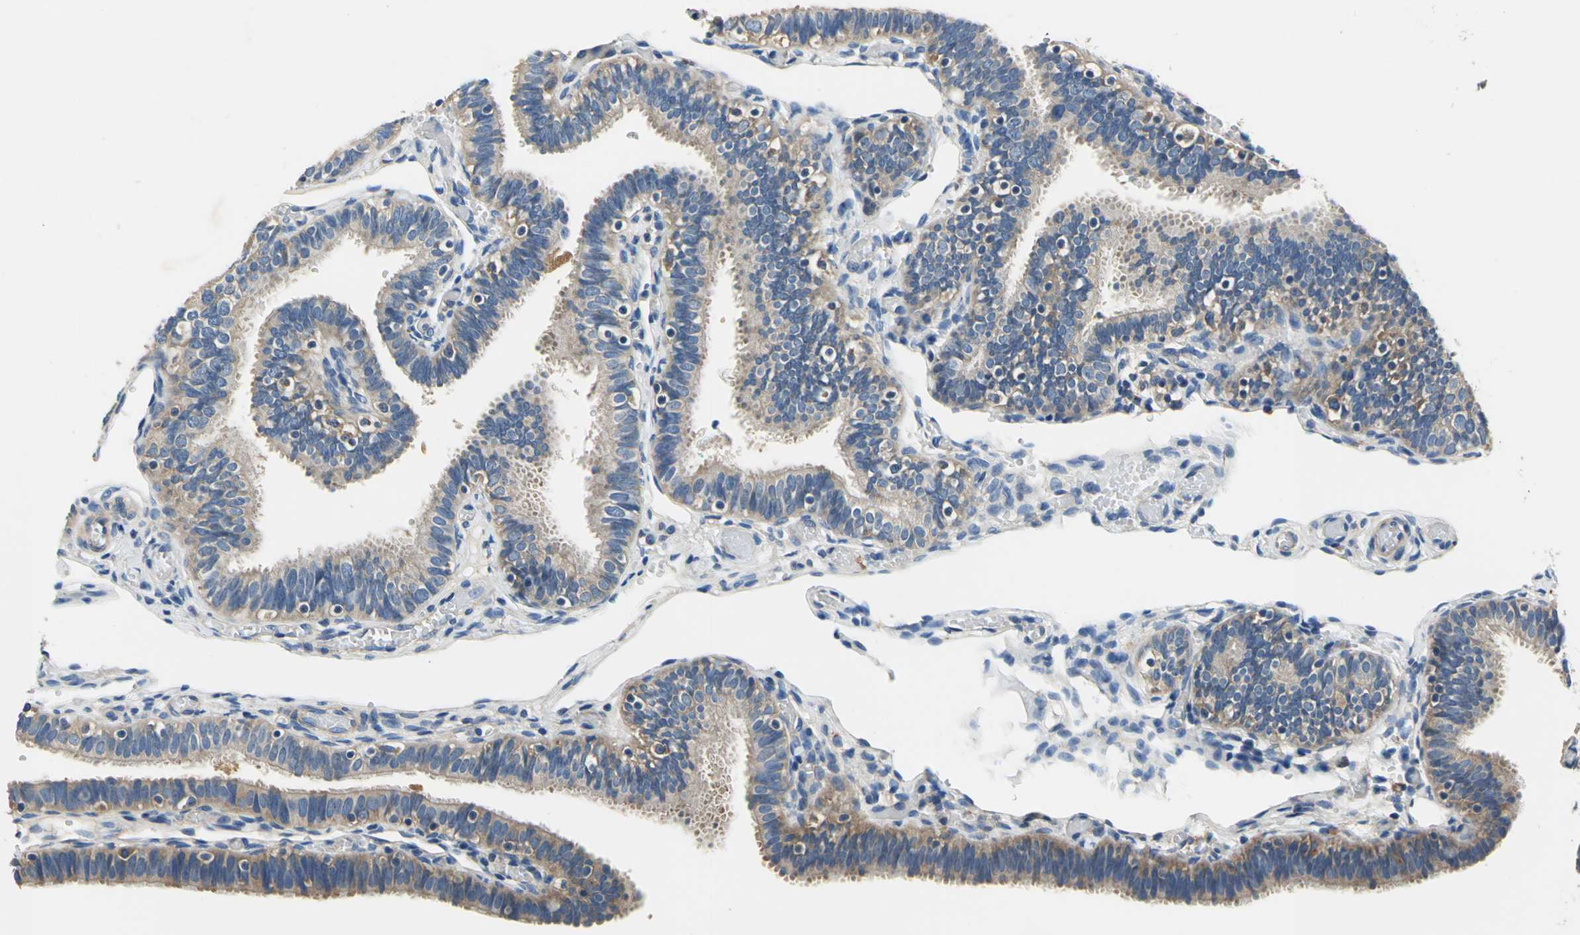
{"staining": {"intensity": "weak", "quantity": ">75%", "location": "cytoplasmic/membranous"}, "tissue": "fallopian tube", "cell_type": "Glandular cells", "image_type": "normal", "snomed": [{"axis": "morphology", "description": "Normal tissue, NOS"}, {"axis": "topography", "description": "Fallopian tube"}], "caption": "Immunohistochemistry micrograph of benign human fallopian tube stained for a protein (brown), which exhibits low levels of weak cytoplasmic/membranous staining in about >75% of glandular cells.", "gene": "DDX3X", "patient": {"sex": "female", "age": 46}}